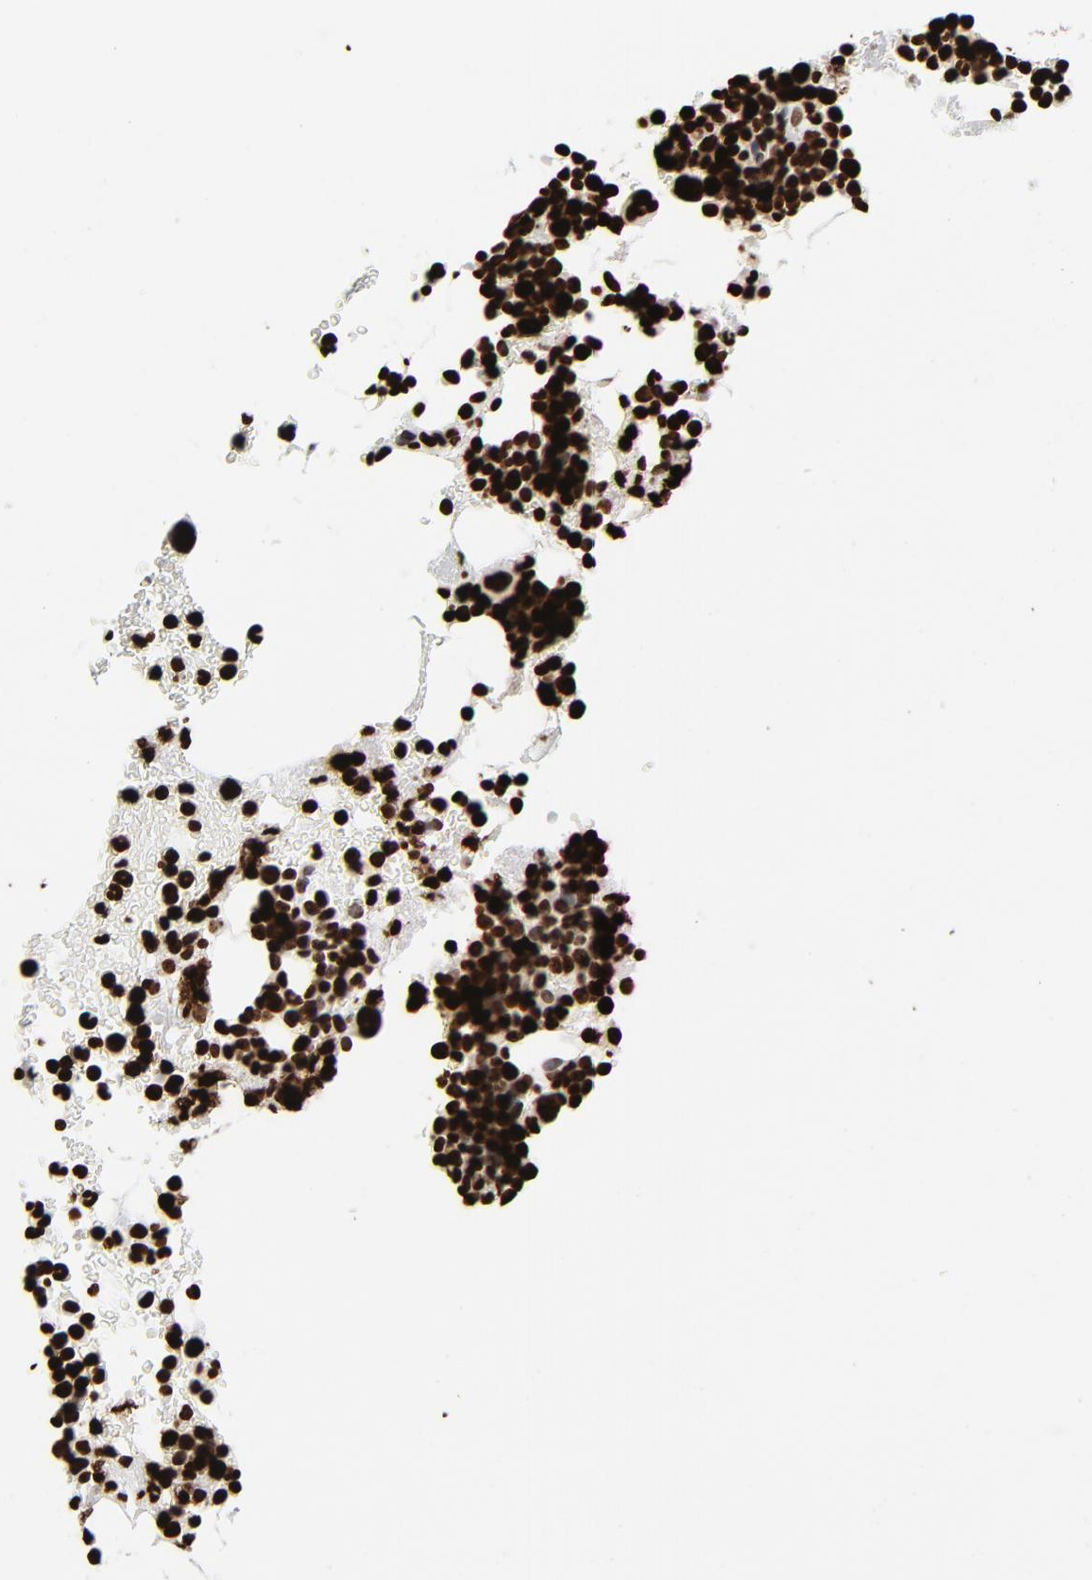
{"staining": {"intensity": "strong", "quantity": ">75%", "location": "nuclear"}, "tissue": "bone marrow", "cell_type": "Hematopoietic cells", "image_type": "normal", "snomed": [{"axis": "morphology", "description": "Normal tissue, NOS"}, {"axis": "topography", "description": "Bone marrow"}], "caption": "A micrograph of bone marrow stained for a protein exhibits strong nuclear brown staining in hematopoietic cells. The protein is stained brown, and the nuclei are stained in blue (DAB IHC with brightfield microscopy, high magnification).", "gene": "H3", "patient": {"sex": "male", "age": 17}}